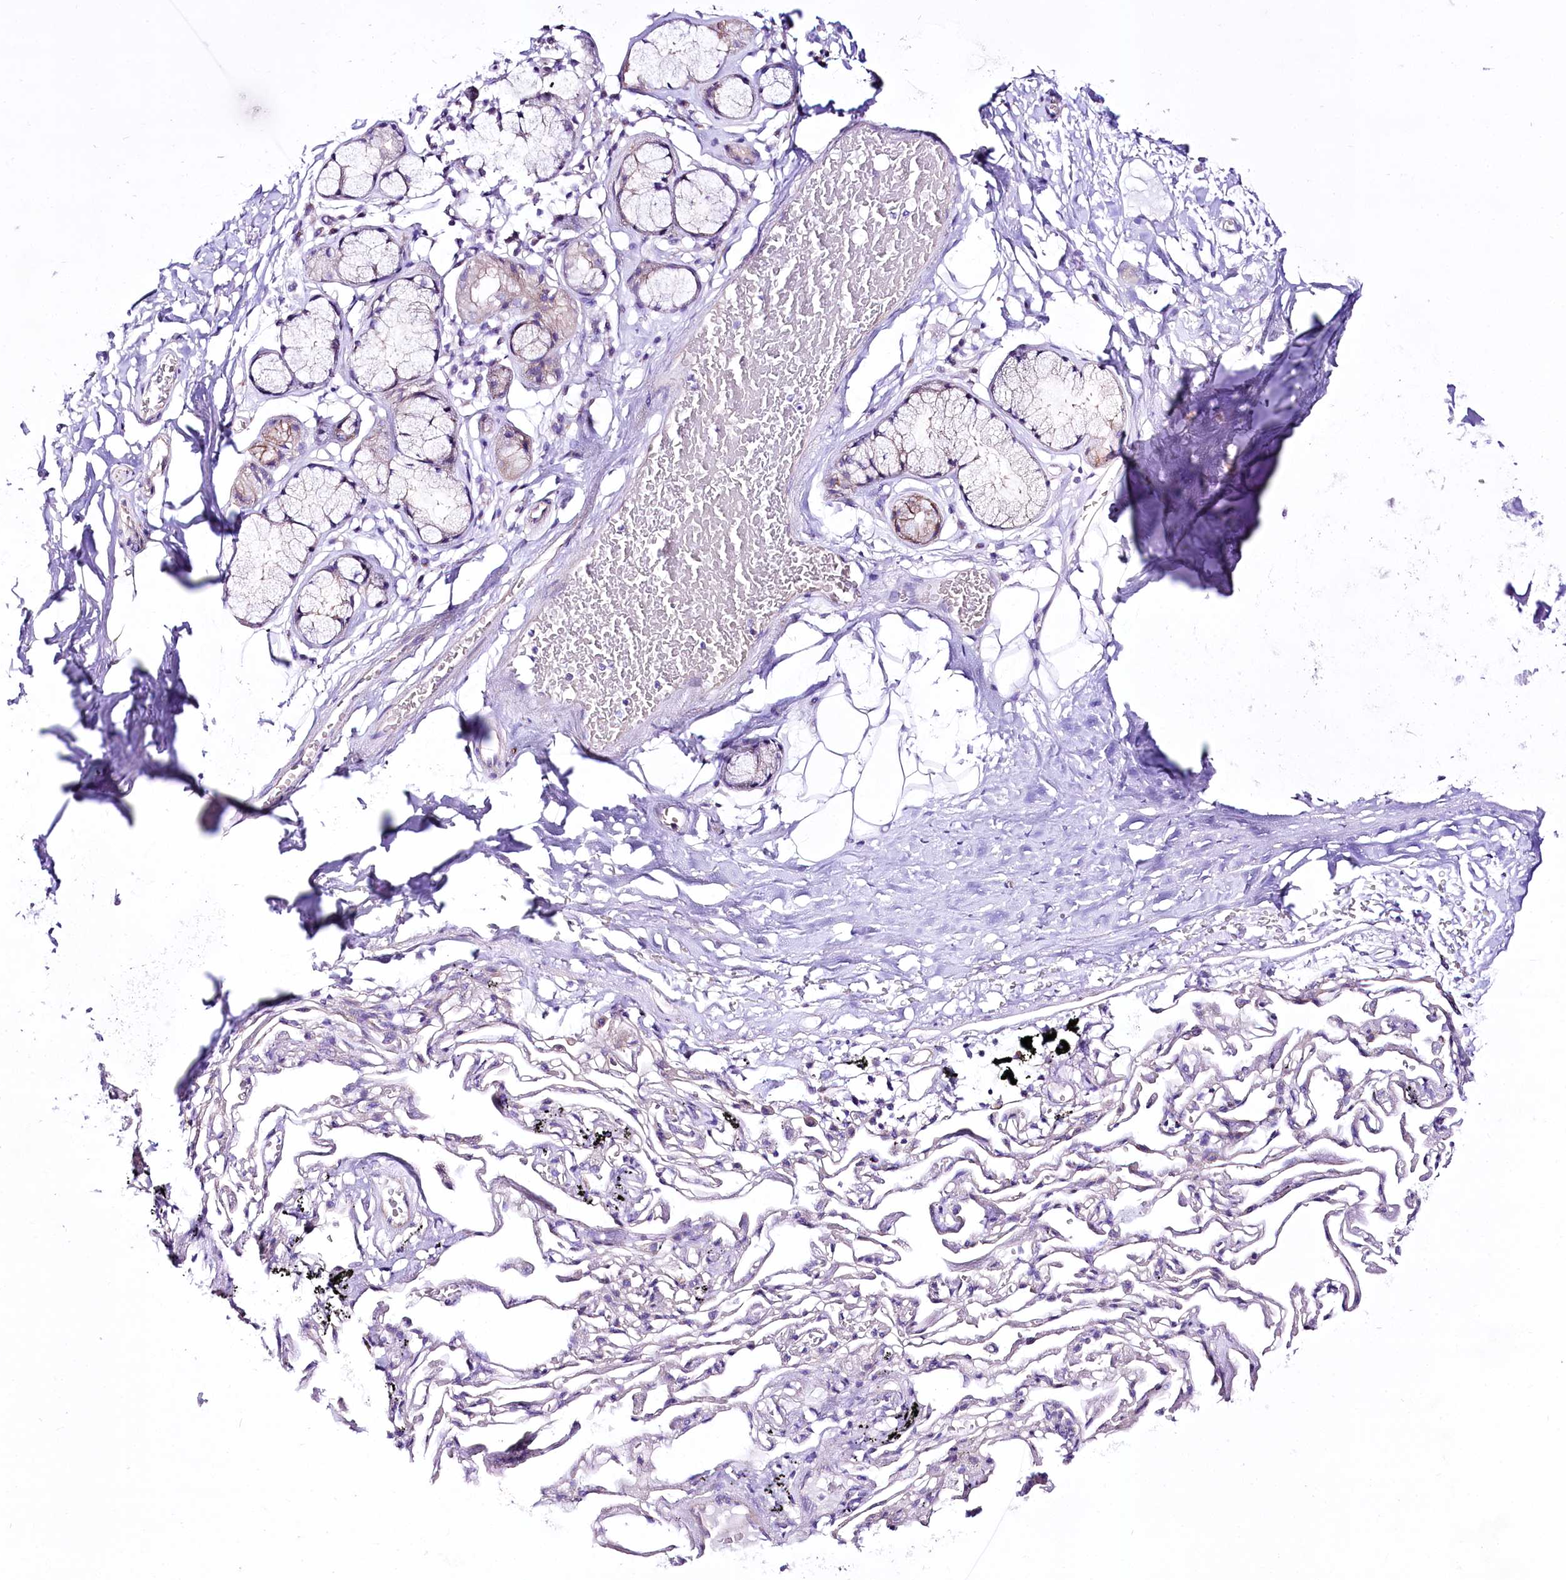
{"staining": {"intensity": "negative", "quantity": "none", "location": "none"}, "tissue": "adipose tissue", "cell_type": "Adipocytes", "image_type": "normal", "snomed": [{"axis": "morphology", "description": "Normal tissue, NOS"}, {"axis": "topography", "description": "Lymph node"}, {"axis": "topography", "description": "Bronchus"}], "caption": "Human adipose tissue stained for a protein using immunohistochemistry (IHC) displays no staining in adipocytes.", "gene": "LRRC34", "patient": {"sex": "male", "age": 63}}